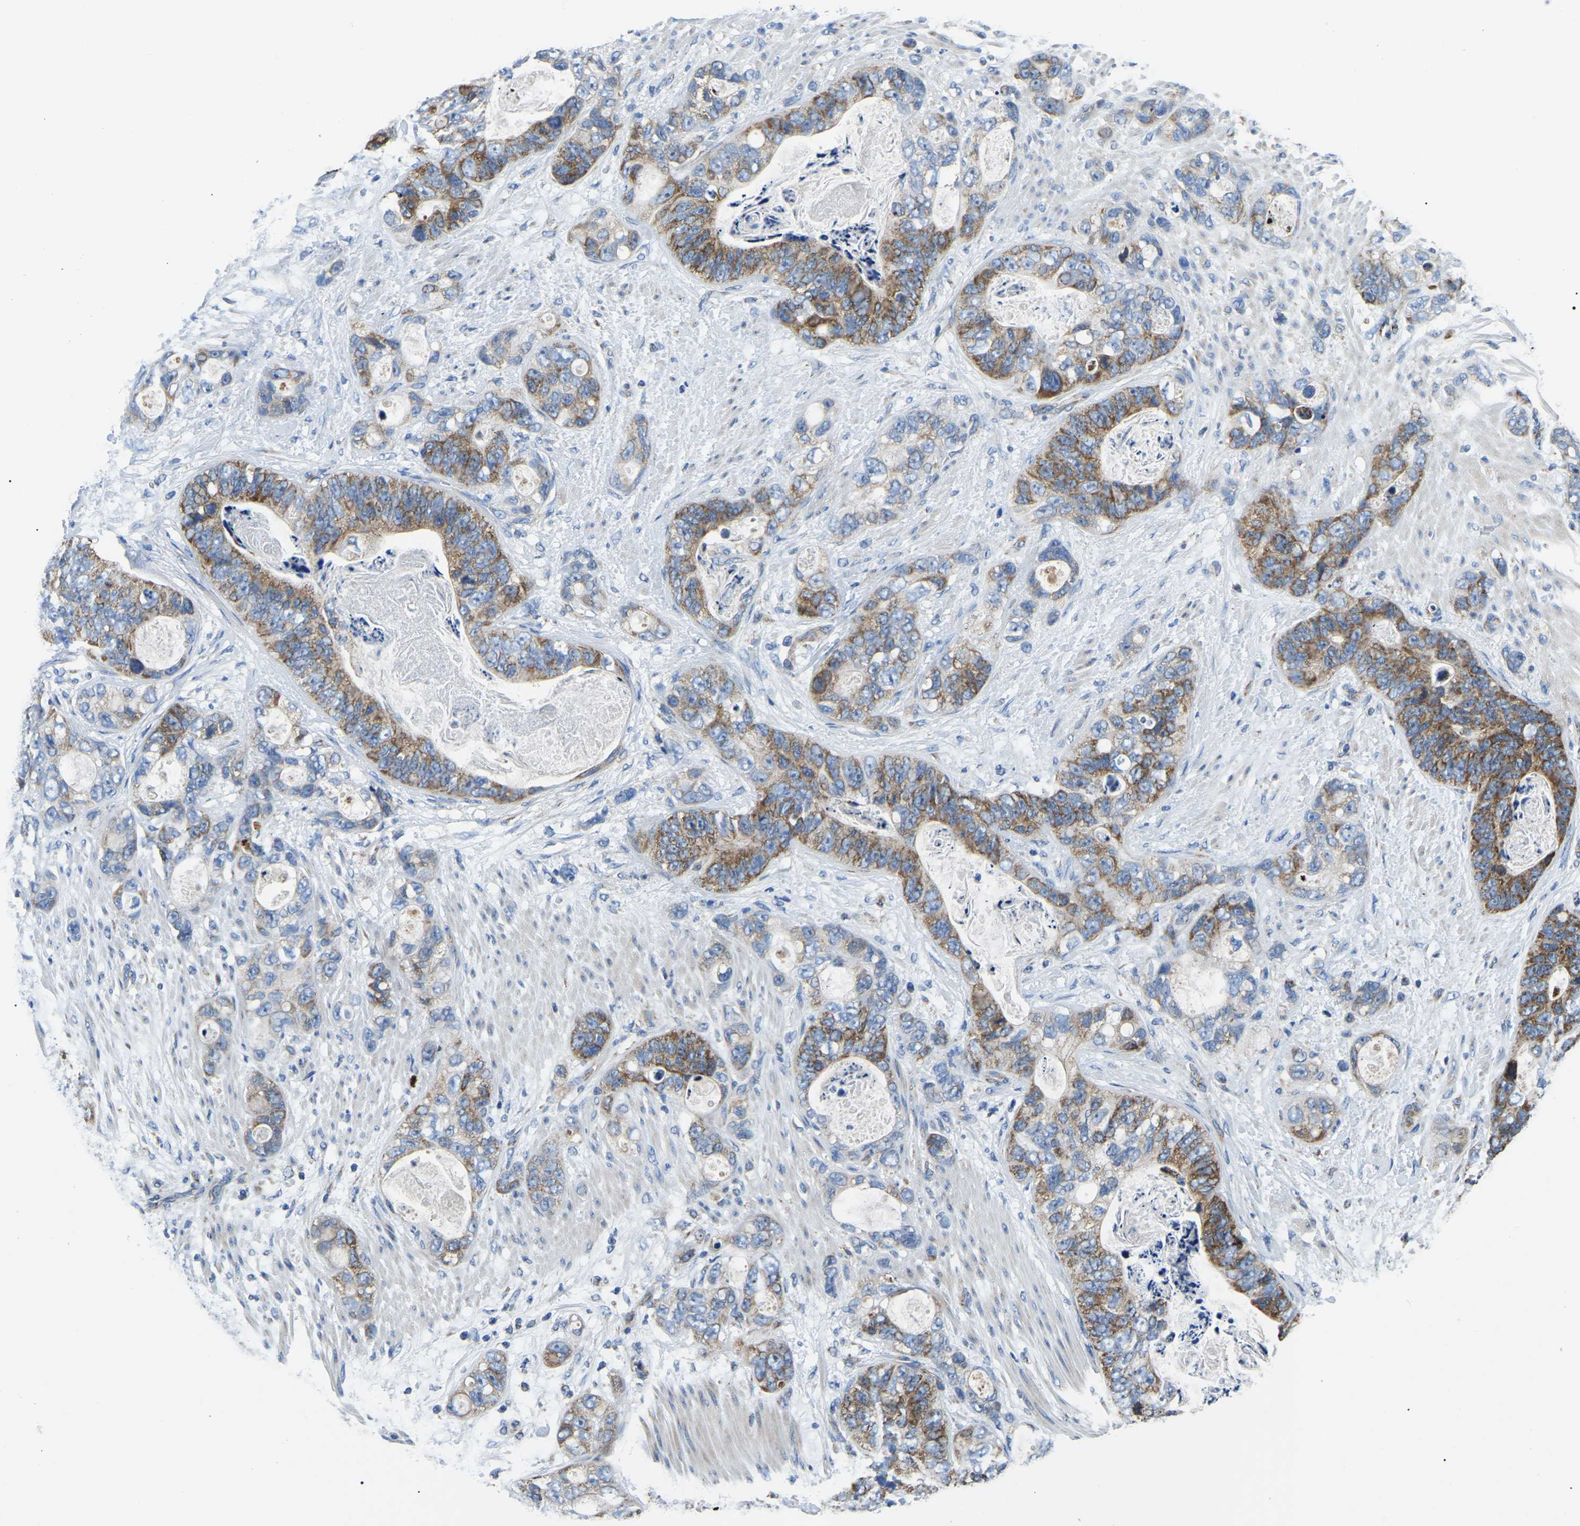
{"staining": {"intensity": "moderate", "quantity": ">75%", "location": "cytoplasmic/membranous"}, "tissue": "stomach cancer", "cell_type": "Tumor cells", "image_type": "cancer", "snomed": [{"axis": "morphology", "description": "Normal tissue, NOS"}, {"axis": "morphology", "description": "Adenocarcinoma, NOS"}, {"axis": "topography", "description": "Stomach"}], "caption": "This histopathology image shows stomach cancer (adenocarcinoma) stained with IHC to label a protein in brown. The cytoplasmic/membranous of tumor cells show moderate positivity for the protein. Nuclei are counter-stained blue.", "gene": "PPM1E", "patient": {"sex": "female", "age": 89}}